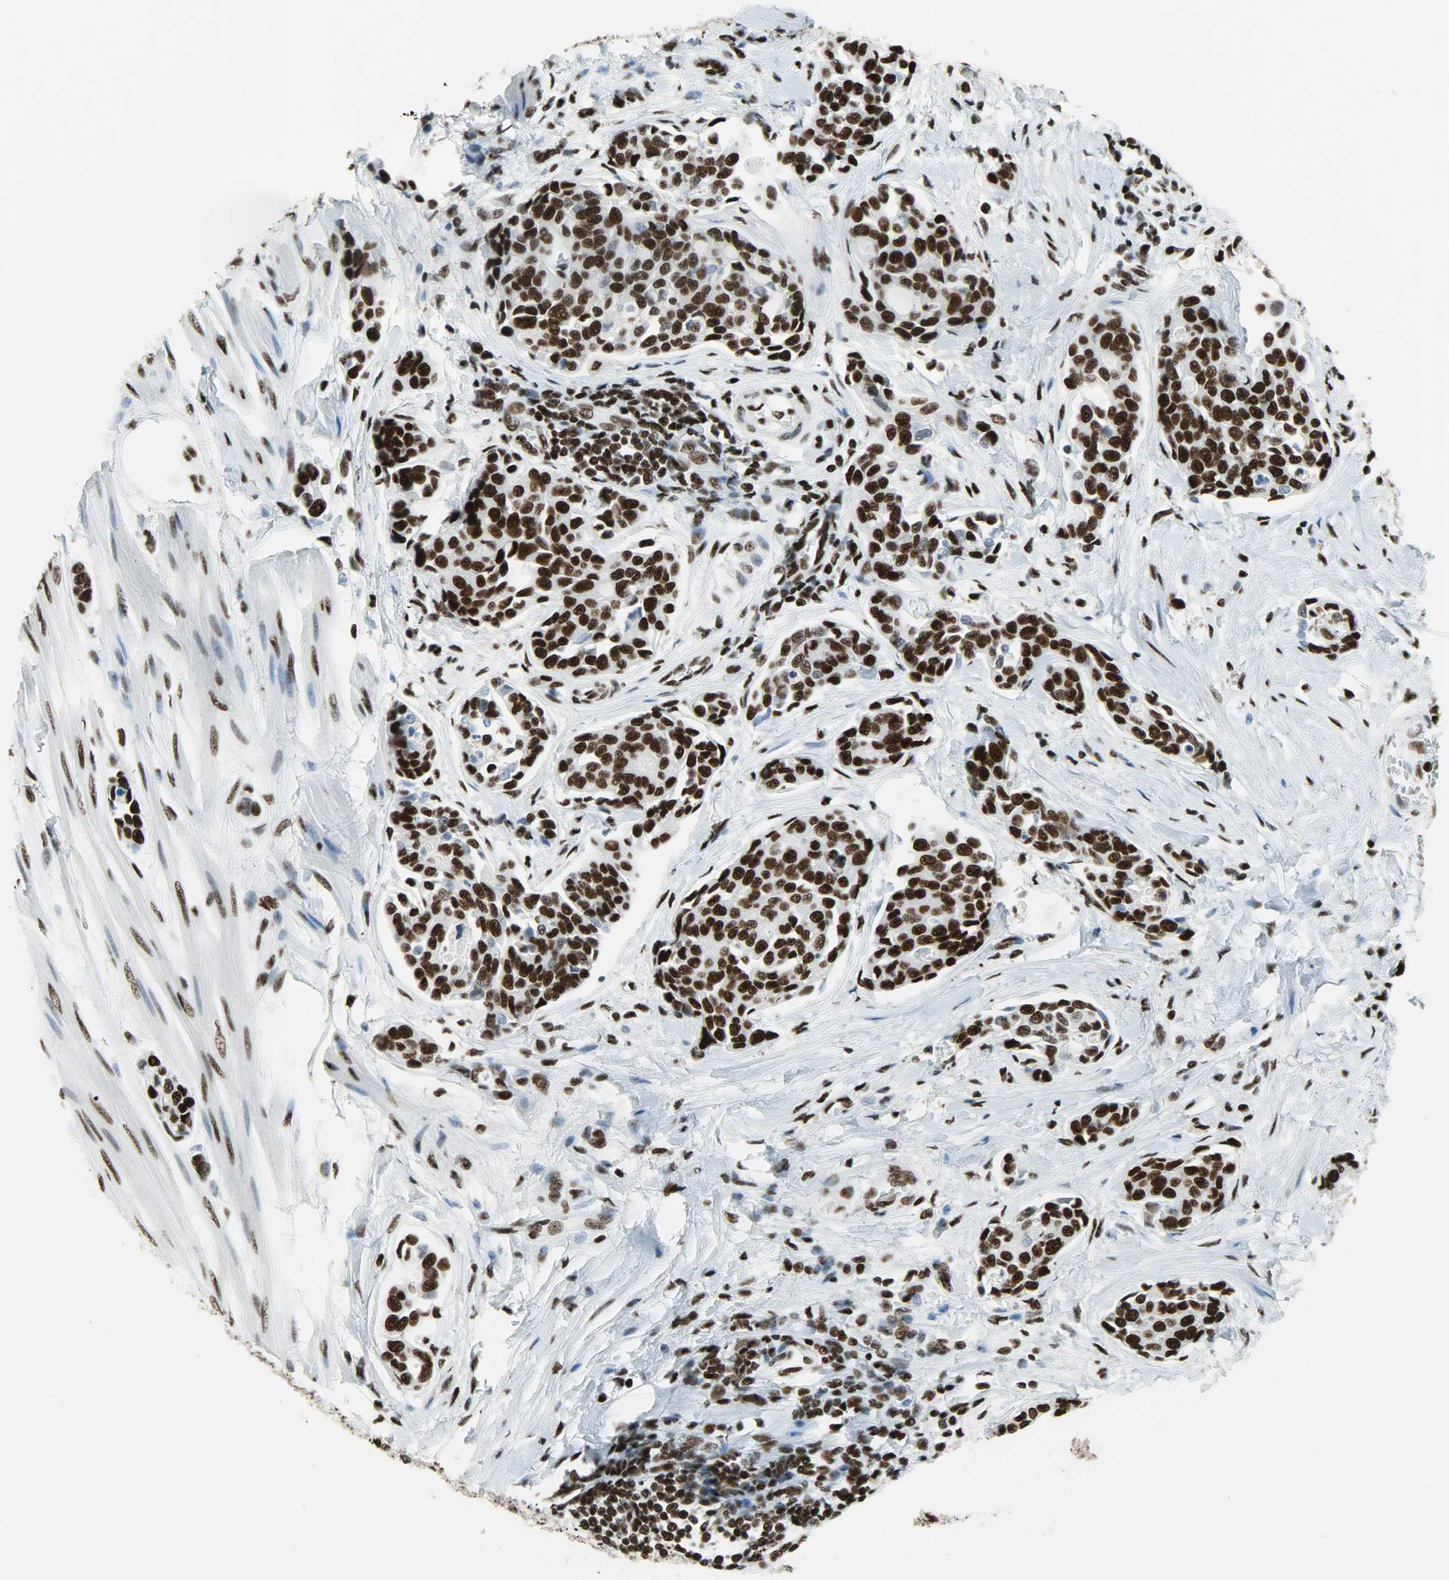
{"staining": {"intensity": "strong", "quantity": ">75%", "location": "nuclear"}, "tissue": "urothelial cancer", "cell_type": "Tumor cells", "image_type": "cancer", "snomed": [{"axis": "morphology", "description": "Urothelial carcinoma, High grade"}, {"axis": "topography", "description": "Urinary bladder"}], "caption": "High-magnification brightfield microscopy of high-grade urothelial carcinoma stained with DAB (brown) and counterstained with hematoxylin (blue). tumor cells exhibit strong nuclear positivity is seen in approximately>75% of cells. The staining was performed using DAB (3,3'-diaminobenzidine) to visualize the protein expression in brown, while the nuclei were stained in blue with hematoxylin (Magnification: 20x).", "gene": "SNRPA", "patient": {"sex": "male", "age": 78}}